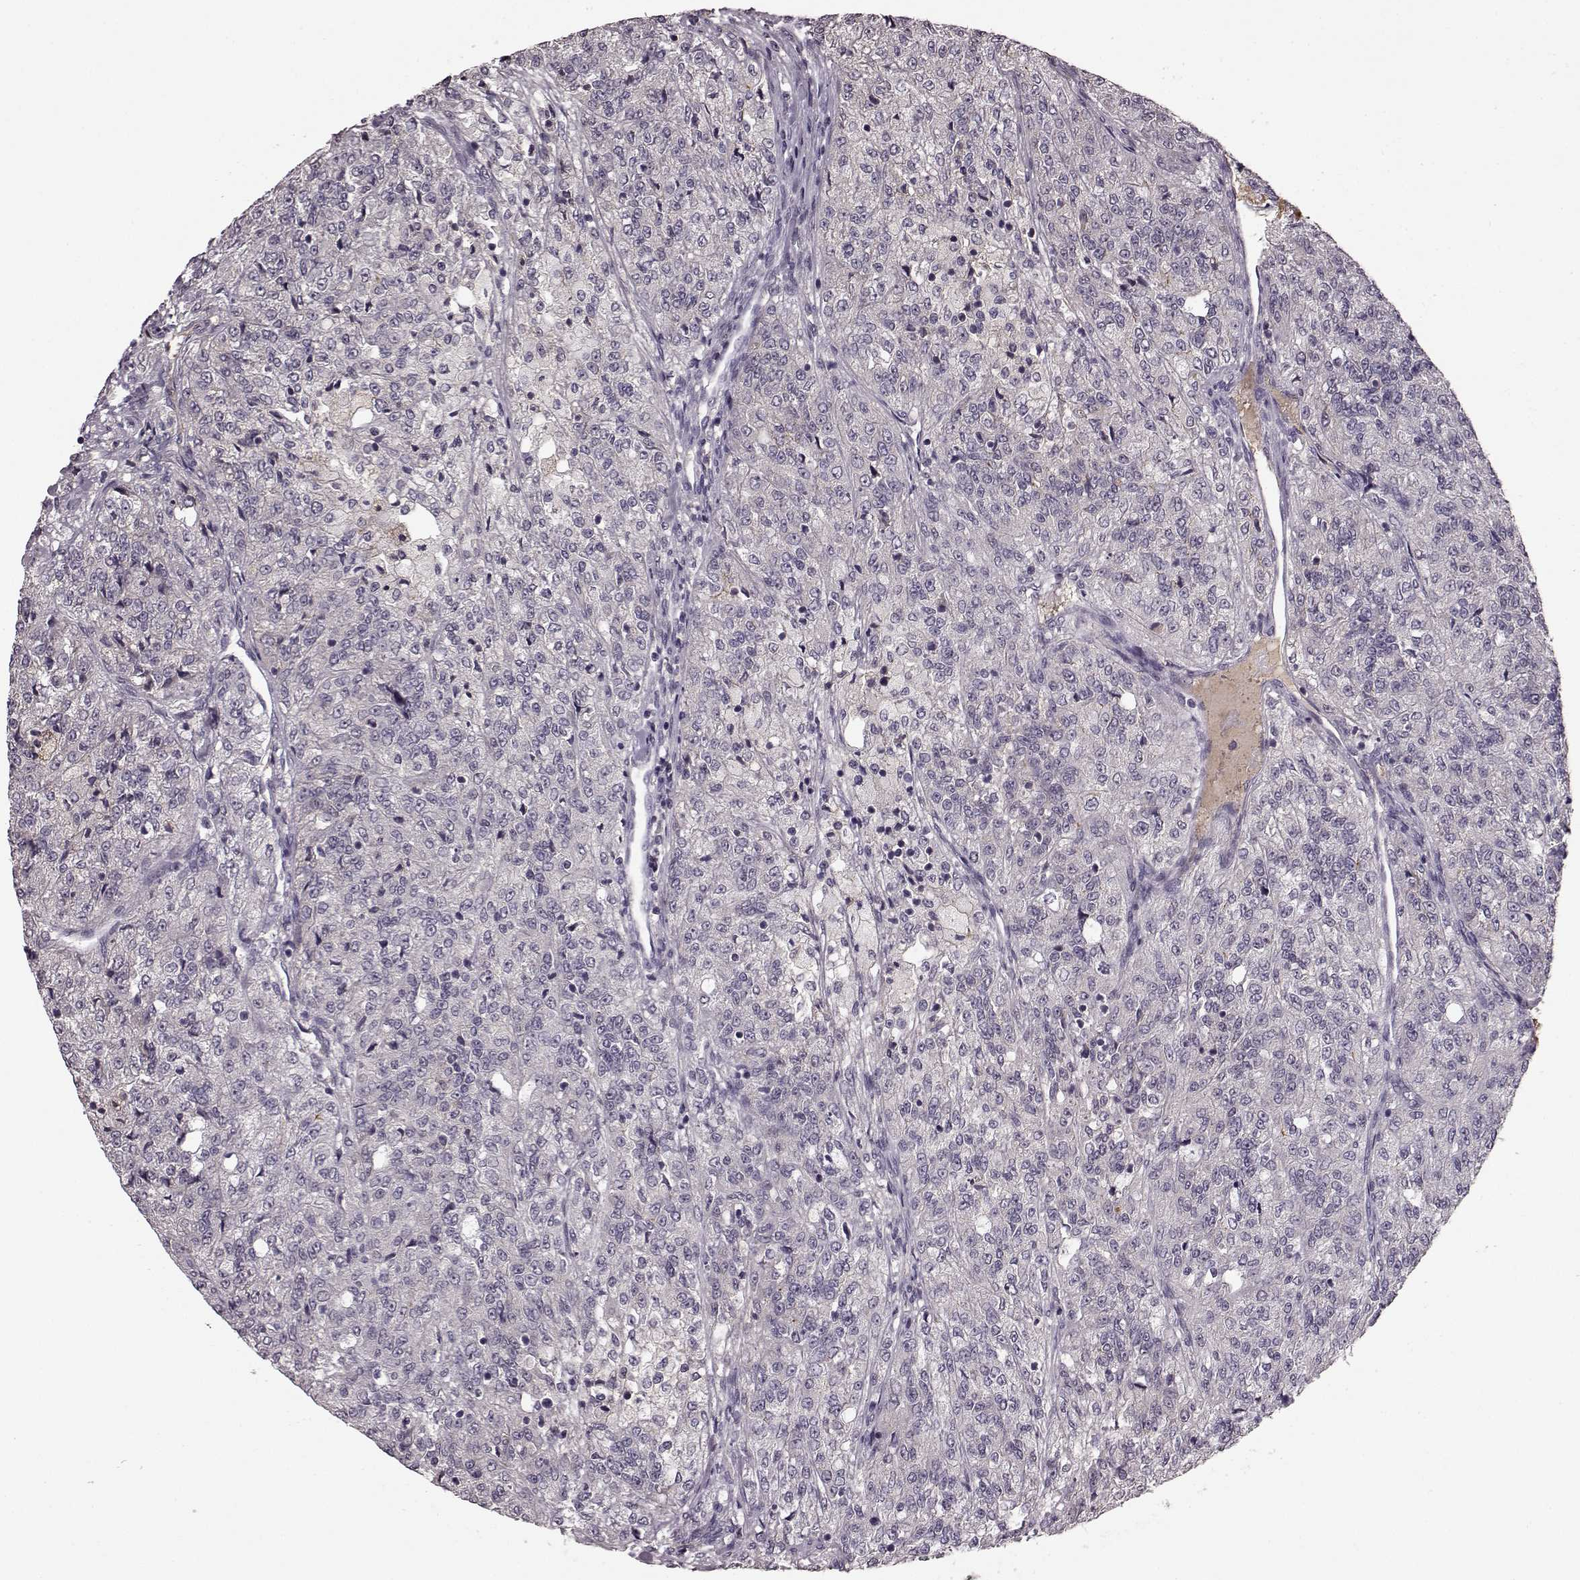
{"staining": {"intensity": "negative", "quantity": "none", "location": "none"}, "tissue": "renal cancer", "cell_type": "Tumor cells", "image_type": "cancer", "snomed": [{"axis": "morphology", "description": "Adenocarcinoma, NOS"}, {"axis": "topography", "description": "Kidney"}], "caption": "An IHC photomicrograph of renal cancer (adenocarcinoma) is shown. There is no staining in tumor cells of renal cancer (adenocarcinoma).", "gene": "NRL", "patient": {"sex": "female", "age": 63}}